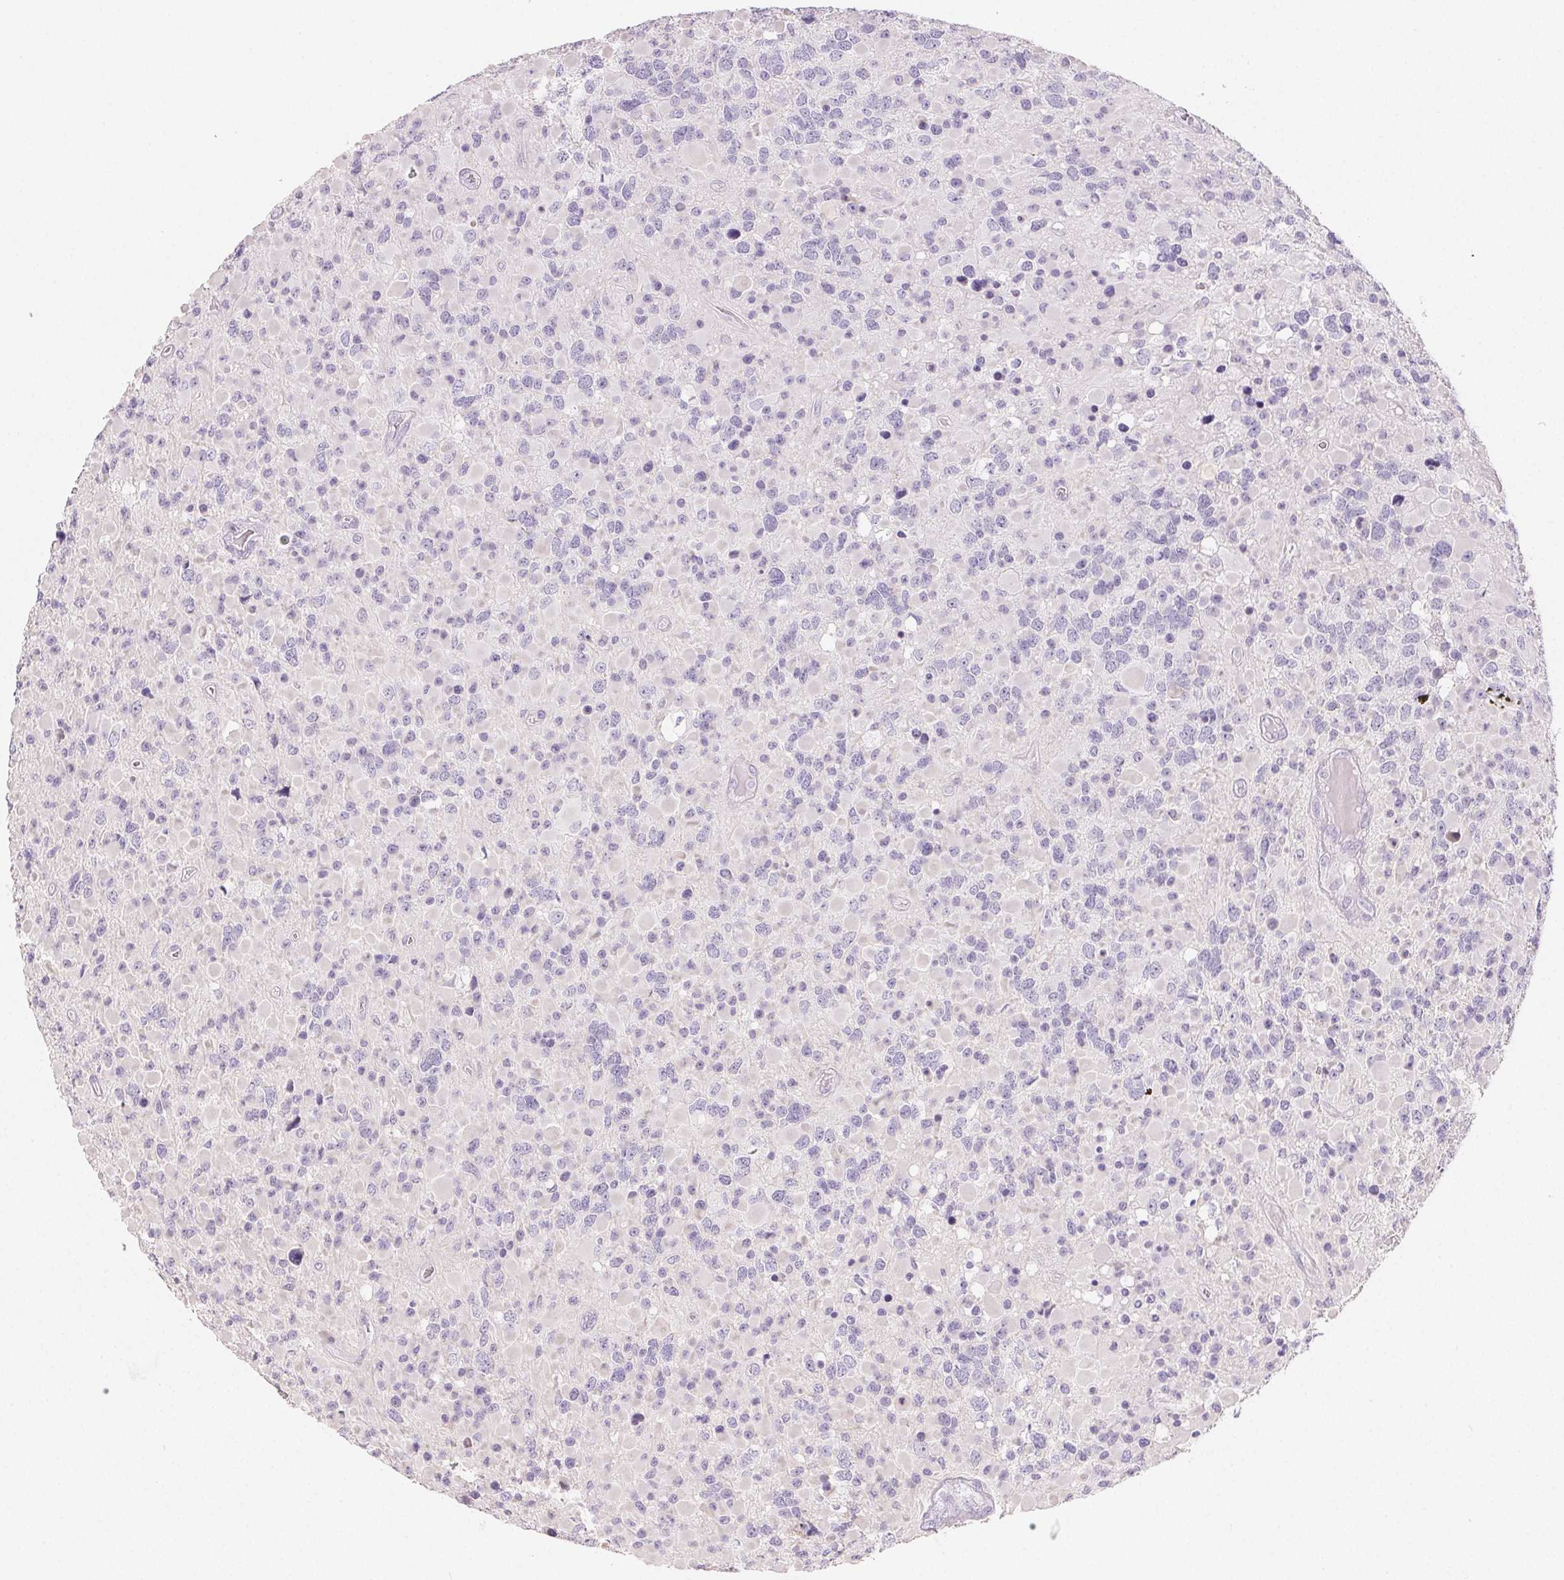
{"staining": {"intensity": "negative", "quantity": "none", "location": "none"}, "tissue": "glioma", "cell_type": "Tumor cells", "image_type": "cancer", "snomed": [{"axis": "morphology", "description": "Glioma, malignant, High grade"}, {"axis": "topography", "description": "Brain"}], "caption": "Tumor cells are negative for protein expression in human malignant glioma (high-grade).", "gene": "MIOX", "patient": {"sex": "female", "age": 40}}